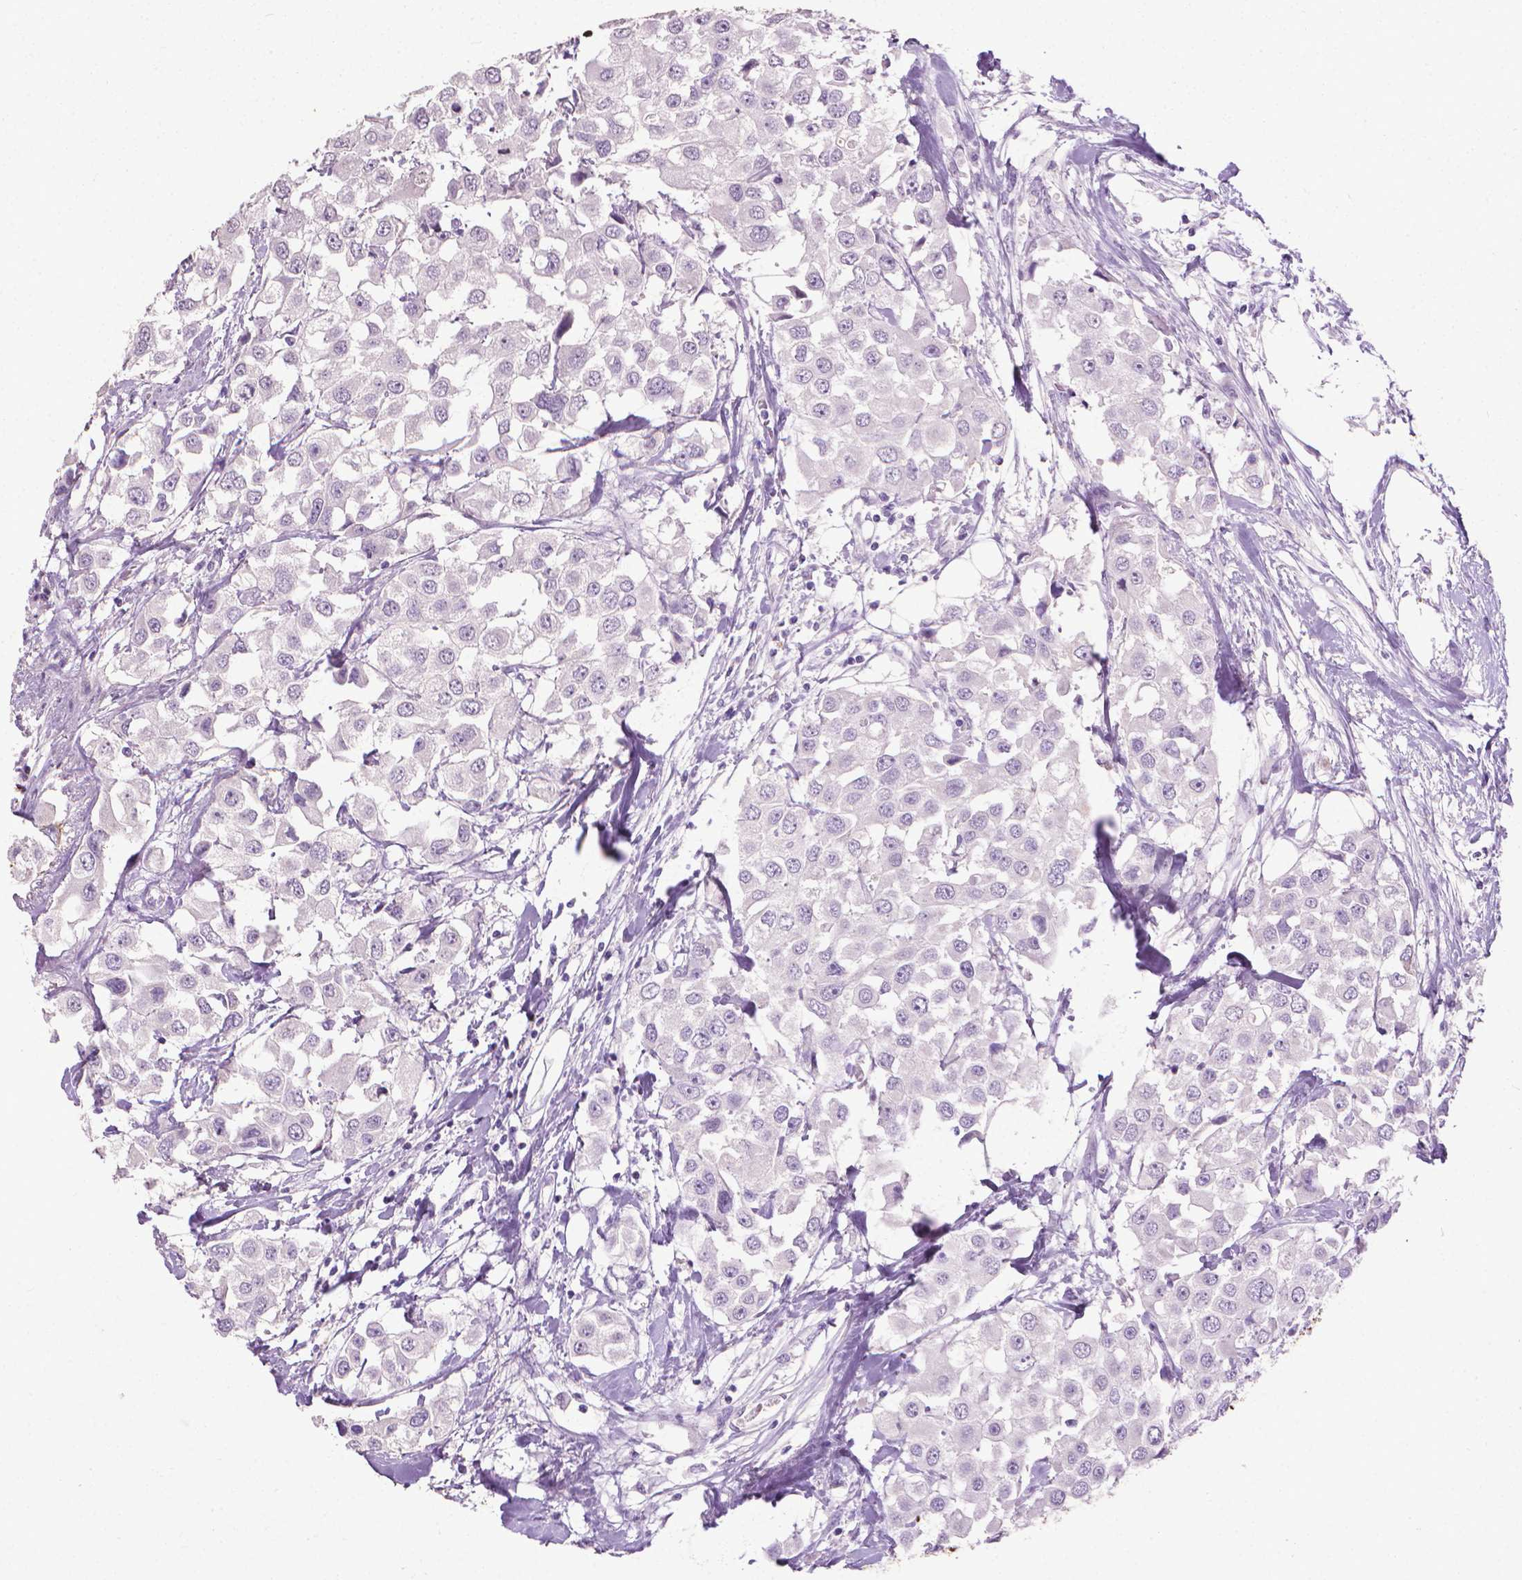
{"staining": {"intensity": "negative", "quantity": "none", "location": "none"}, "tissue": "urothelial cancer", "cell_type": "Tumor cells", "image_type": "cancer", "snomed": [{"axis": "morphology", "description": "Urothelial carcinoma, High grade"}, {"axis": "topography", "description": "Urinary bladder"}], "caption": "A high-resolution photomicrograph shows IHC staining of urothelial cancer, which displays no significant staining in tumor cells.", "gene": "KRT5", "patient": {"sex": "female", "age": 64}}